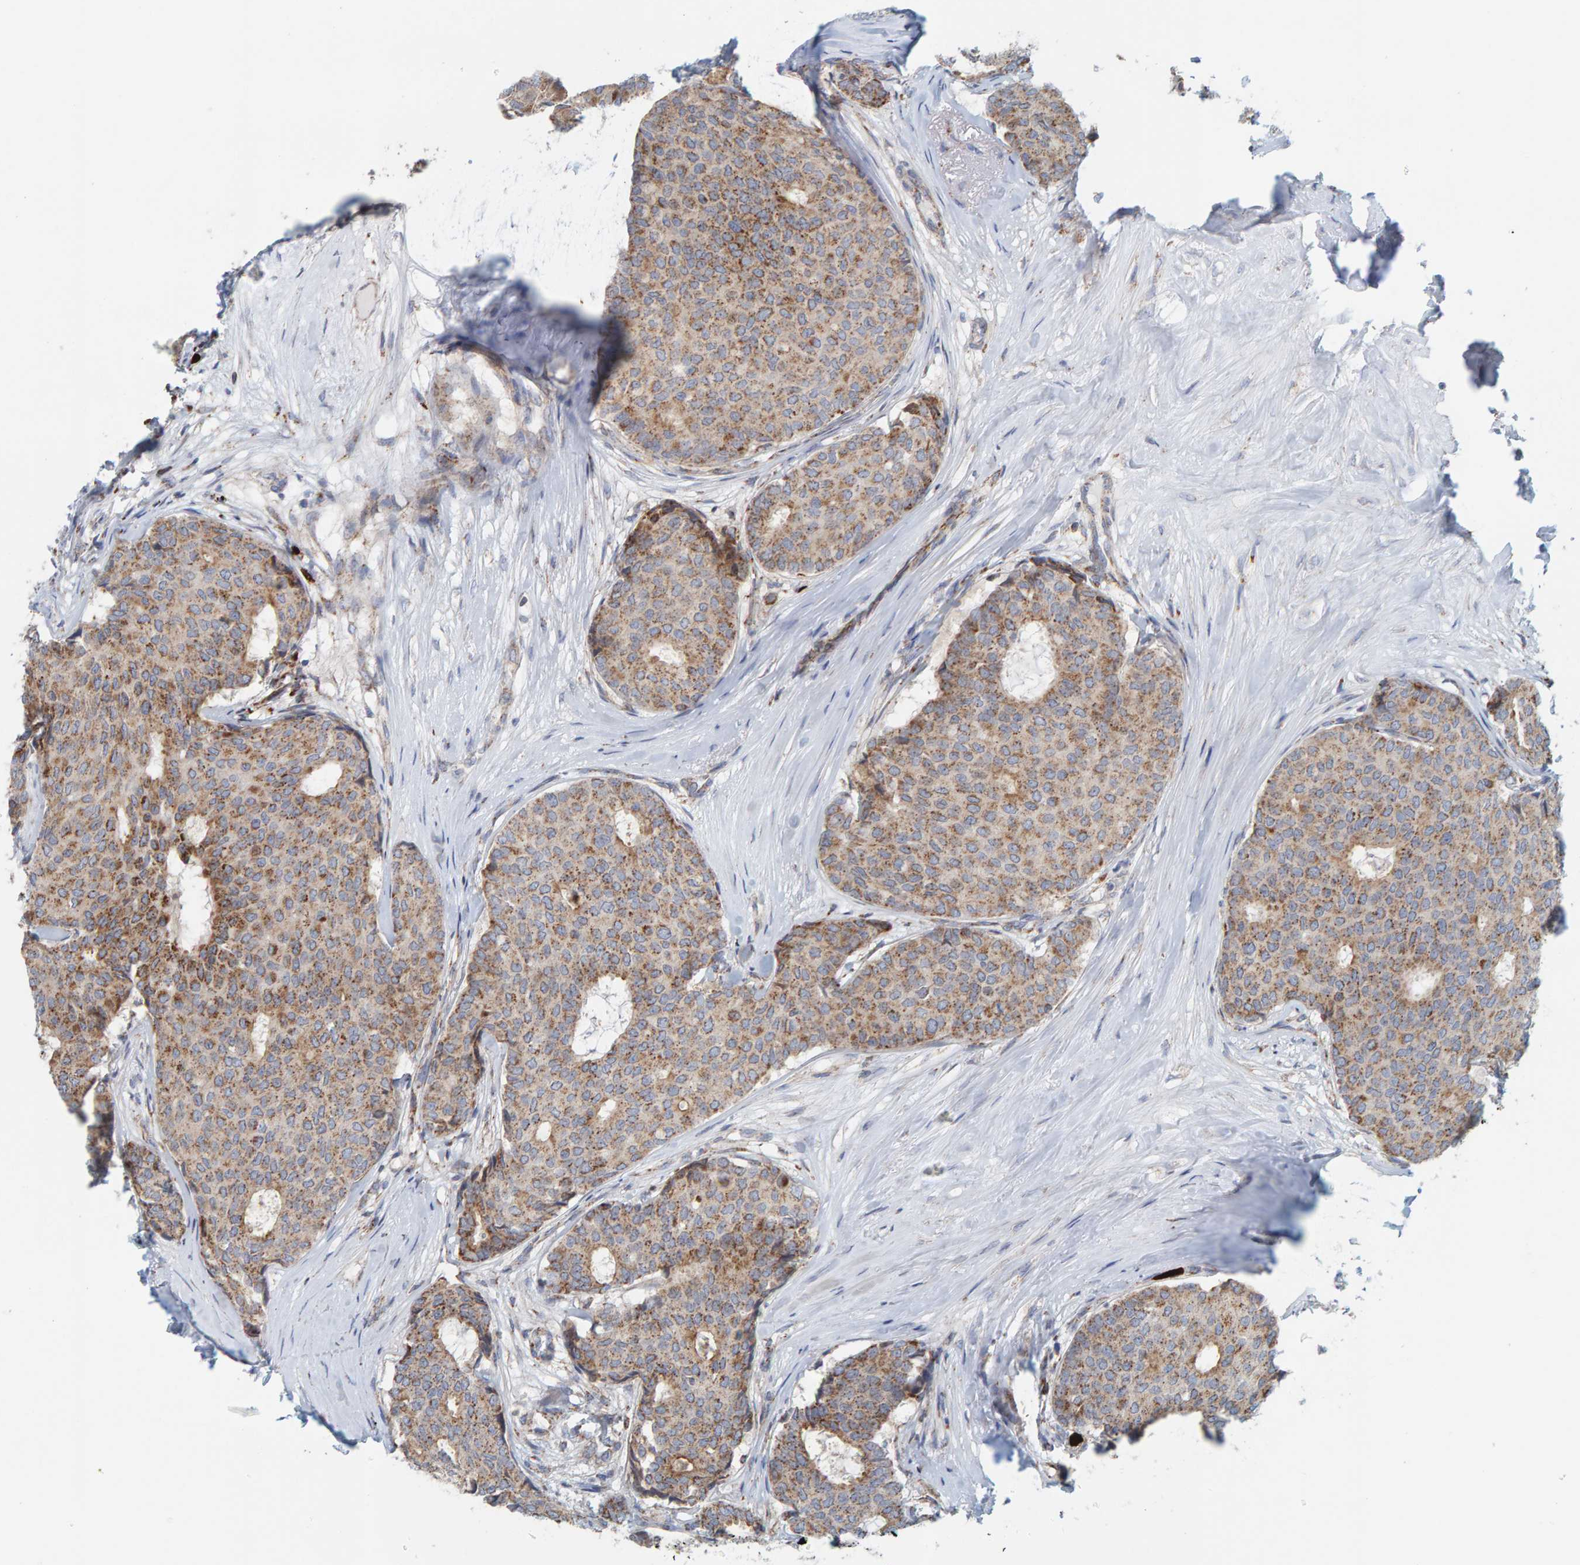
{"staining": {"intensity": "moderate", "quantity": ">75%", "location": "cytoplasmic/membranous"}, "tissue": "breast cancer", "cell_type": "Tumor cells", "image_type": "cancer", "snomed": [{"axis": "morphology", "description": "Duct carcinoma"}, {"axis": "topography", "description": "Breast"}], "caption": "Breast cancer (invasive ductal carcinoma) was stained to show a protein in brown. There is medium levels of moderate cytoplasmic/membranous positivity in approximately >75% of tumor cells.", "gene": "B9D1", "patient": {"sex": "female", "age": 75}}